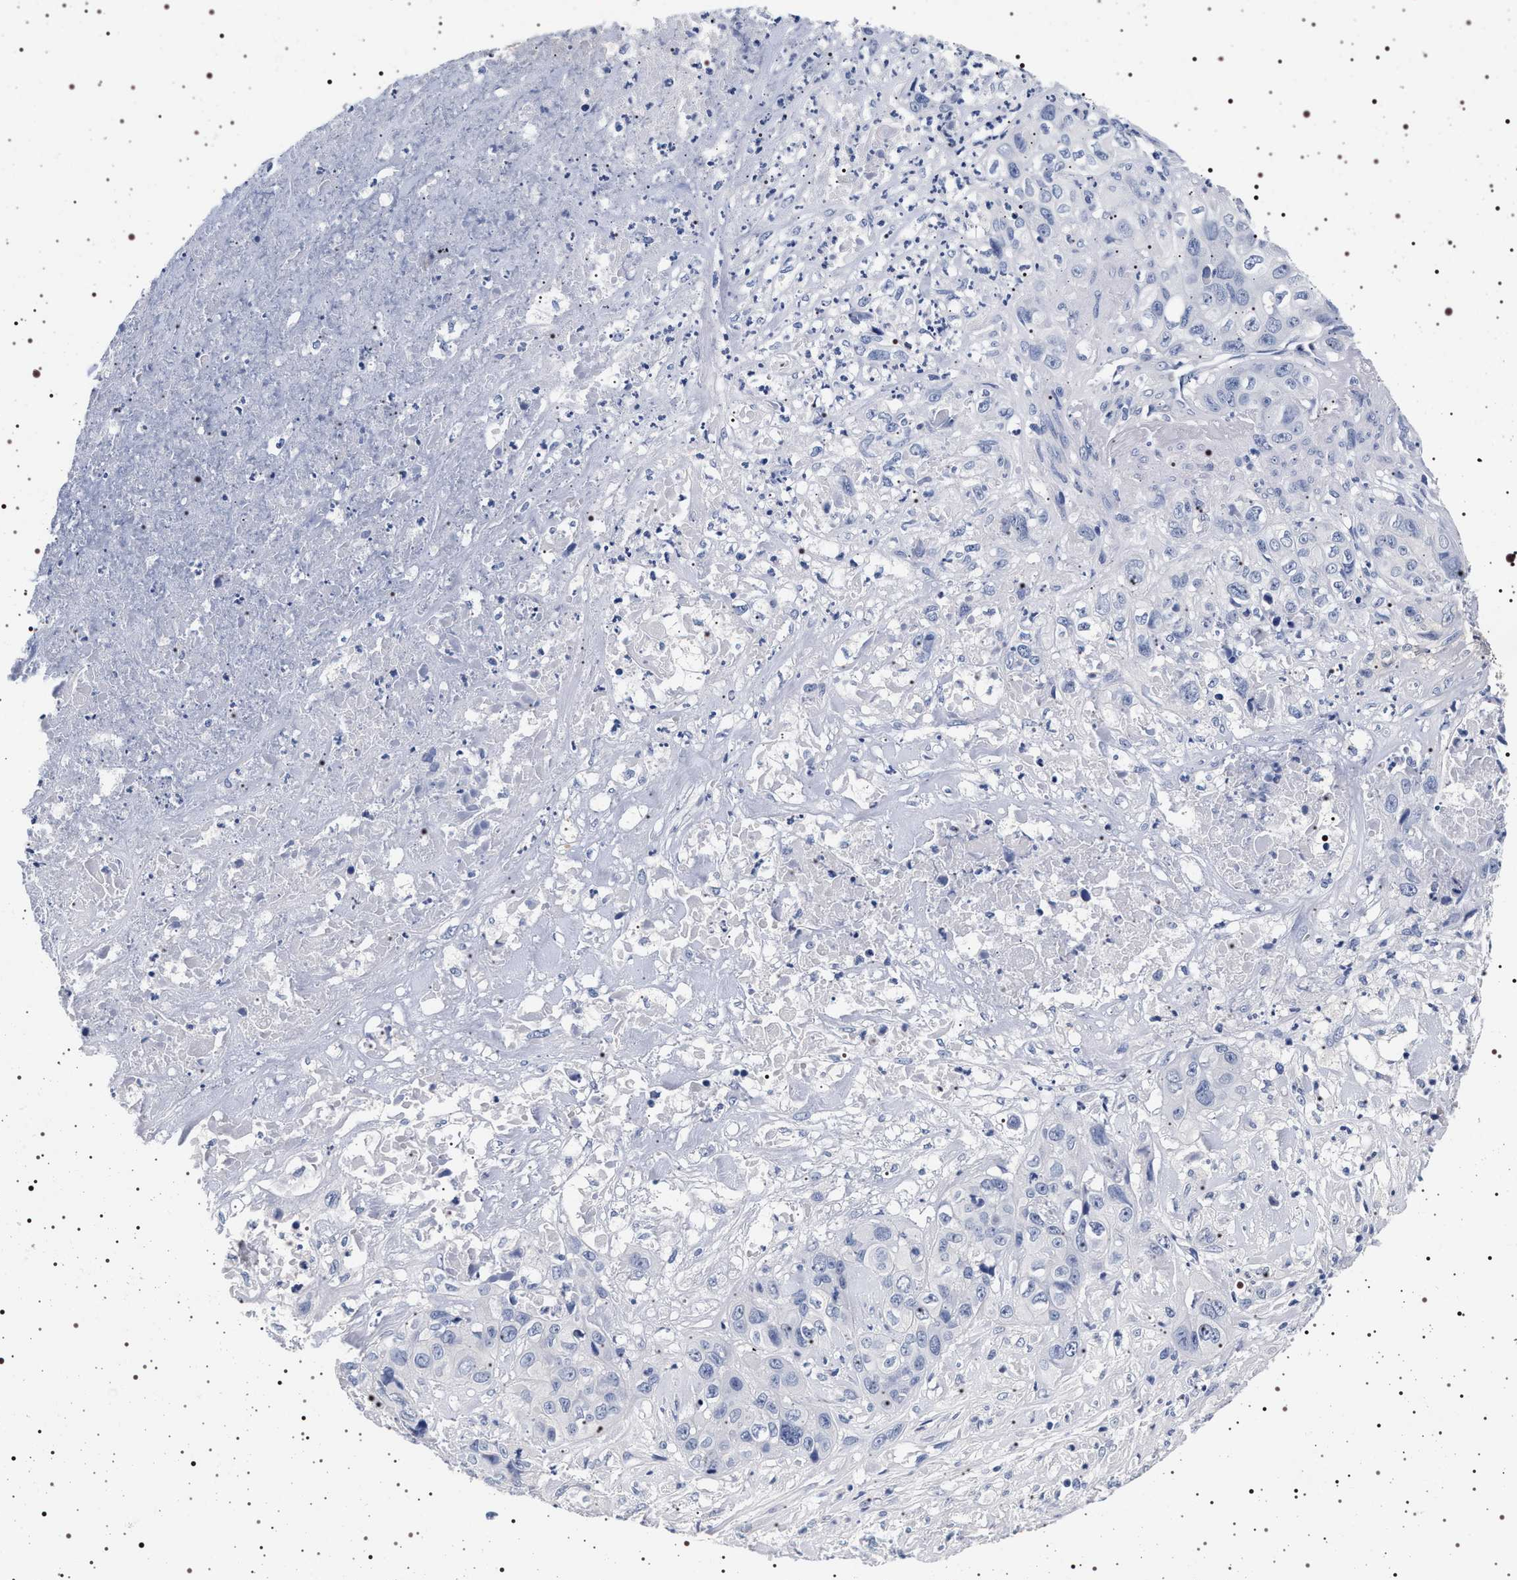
{"staining": {"intensity": "negative", "quantity": "none", "location": "none"}, "tissue": "liver cancer", "cell_type": "Tumor cells", "image_type": "cancer", "snomed": [{"axis": "morphology", "description": "Cholangiocarcinoma"}, {"axis": "topography", "description": "Liver"}], "caption": "An immunohistochemistry photomicrograph of liver cancer (cholangiocarcinoma) is shown. There is no staining in tumor cells of liver cancer (cholangiocarcinoma).", "gene": "MAPK10", "patient": {"sex": "female", "age": 61}}